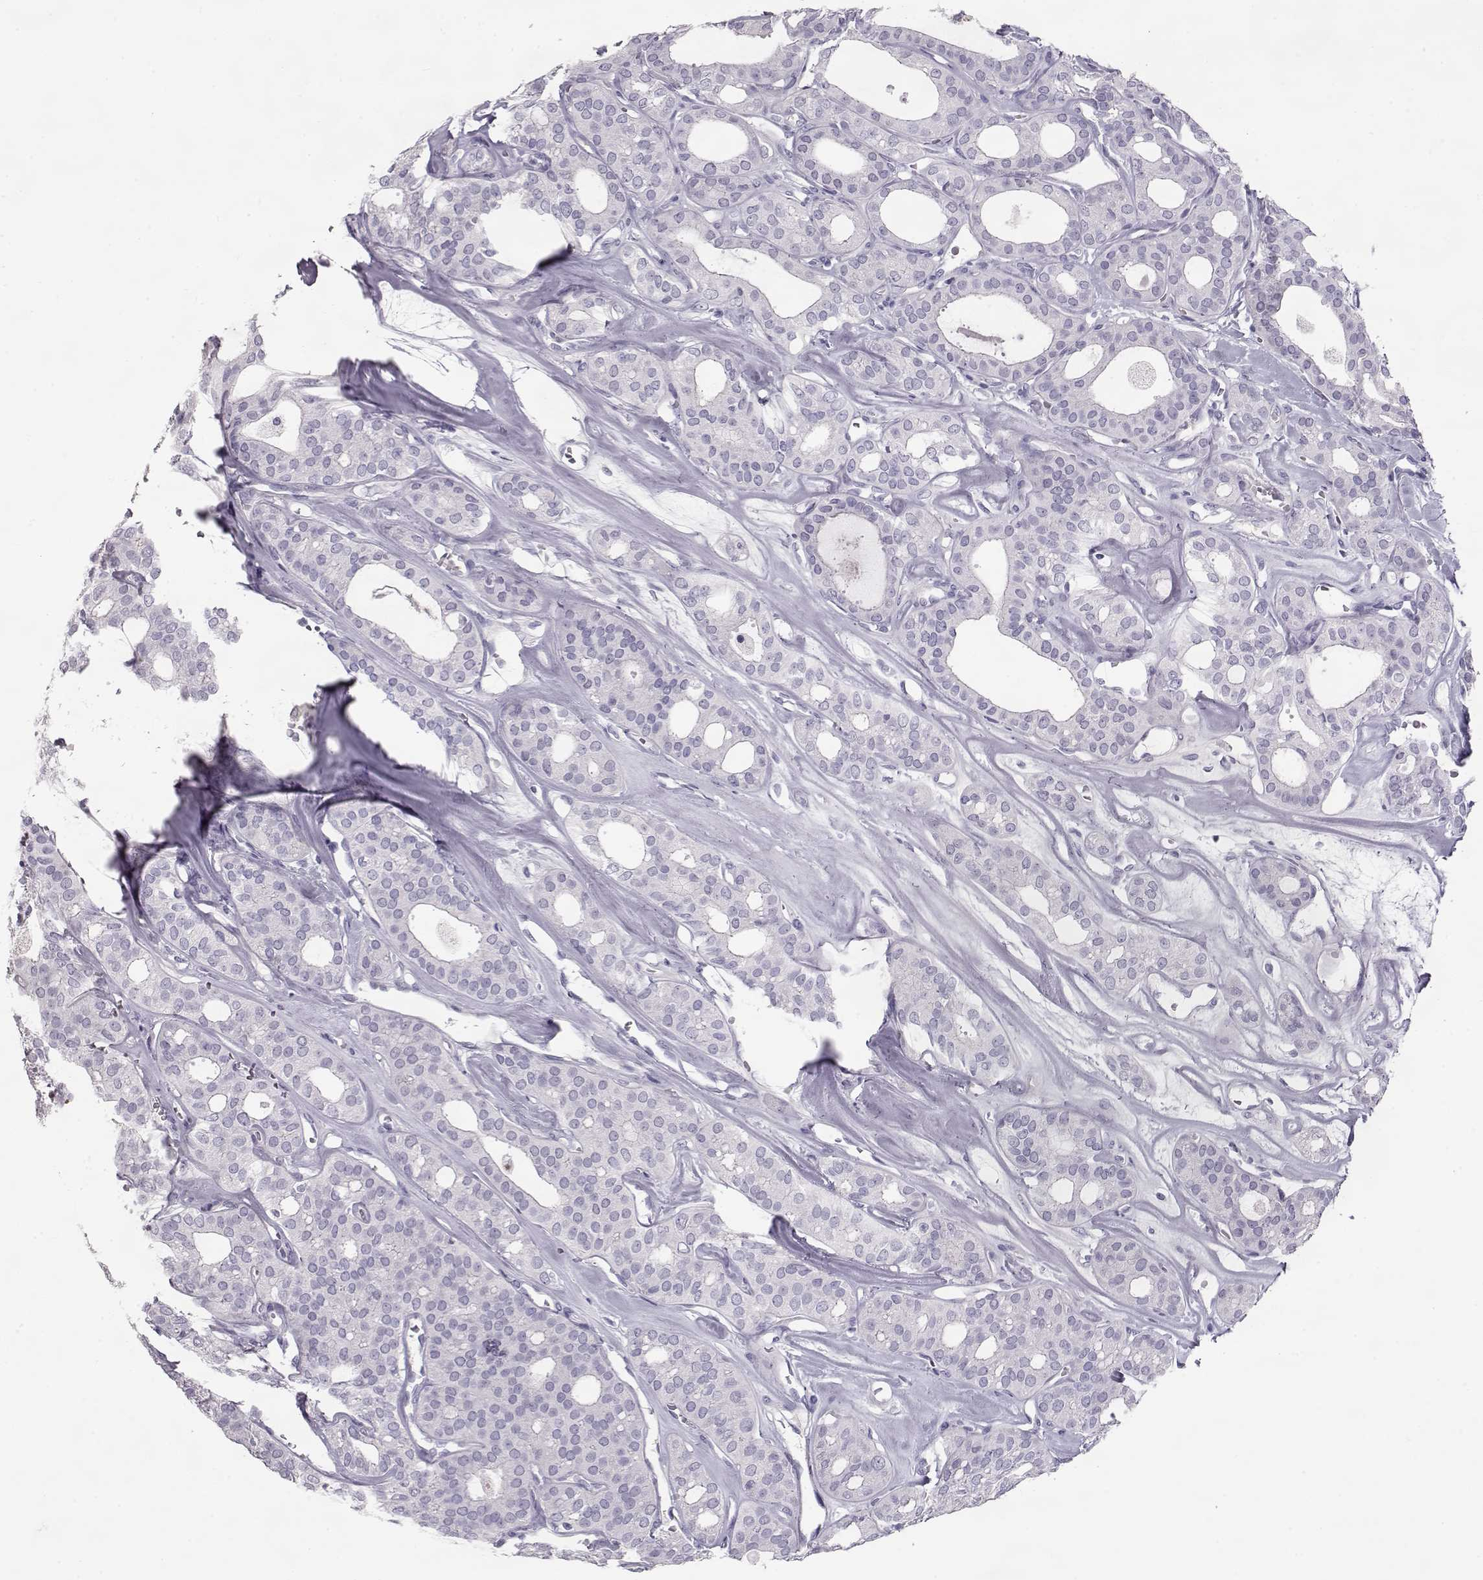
{"staining": {"intensity": "negative", "quantity": "none", "location": "none"}, "tissue": "thyroid cancer", "cell_type": "Tumor cells", "image_type": "cancer", "snomed": [{"axis": "morphology", "description": "Follicular adenoma carcinoma, NOS"}, {"axis": "topography", "description": "Thyroid gland"}], "caption": "A high-resolution histopathology image shows immunohistochemistry staining of thyroid cancer (follicular adenoma carcinoma), which shows no significant expression in tumor cells.", "gene": "SLITRK3", "patient": {"sex": "male", "age": 75}}